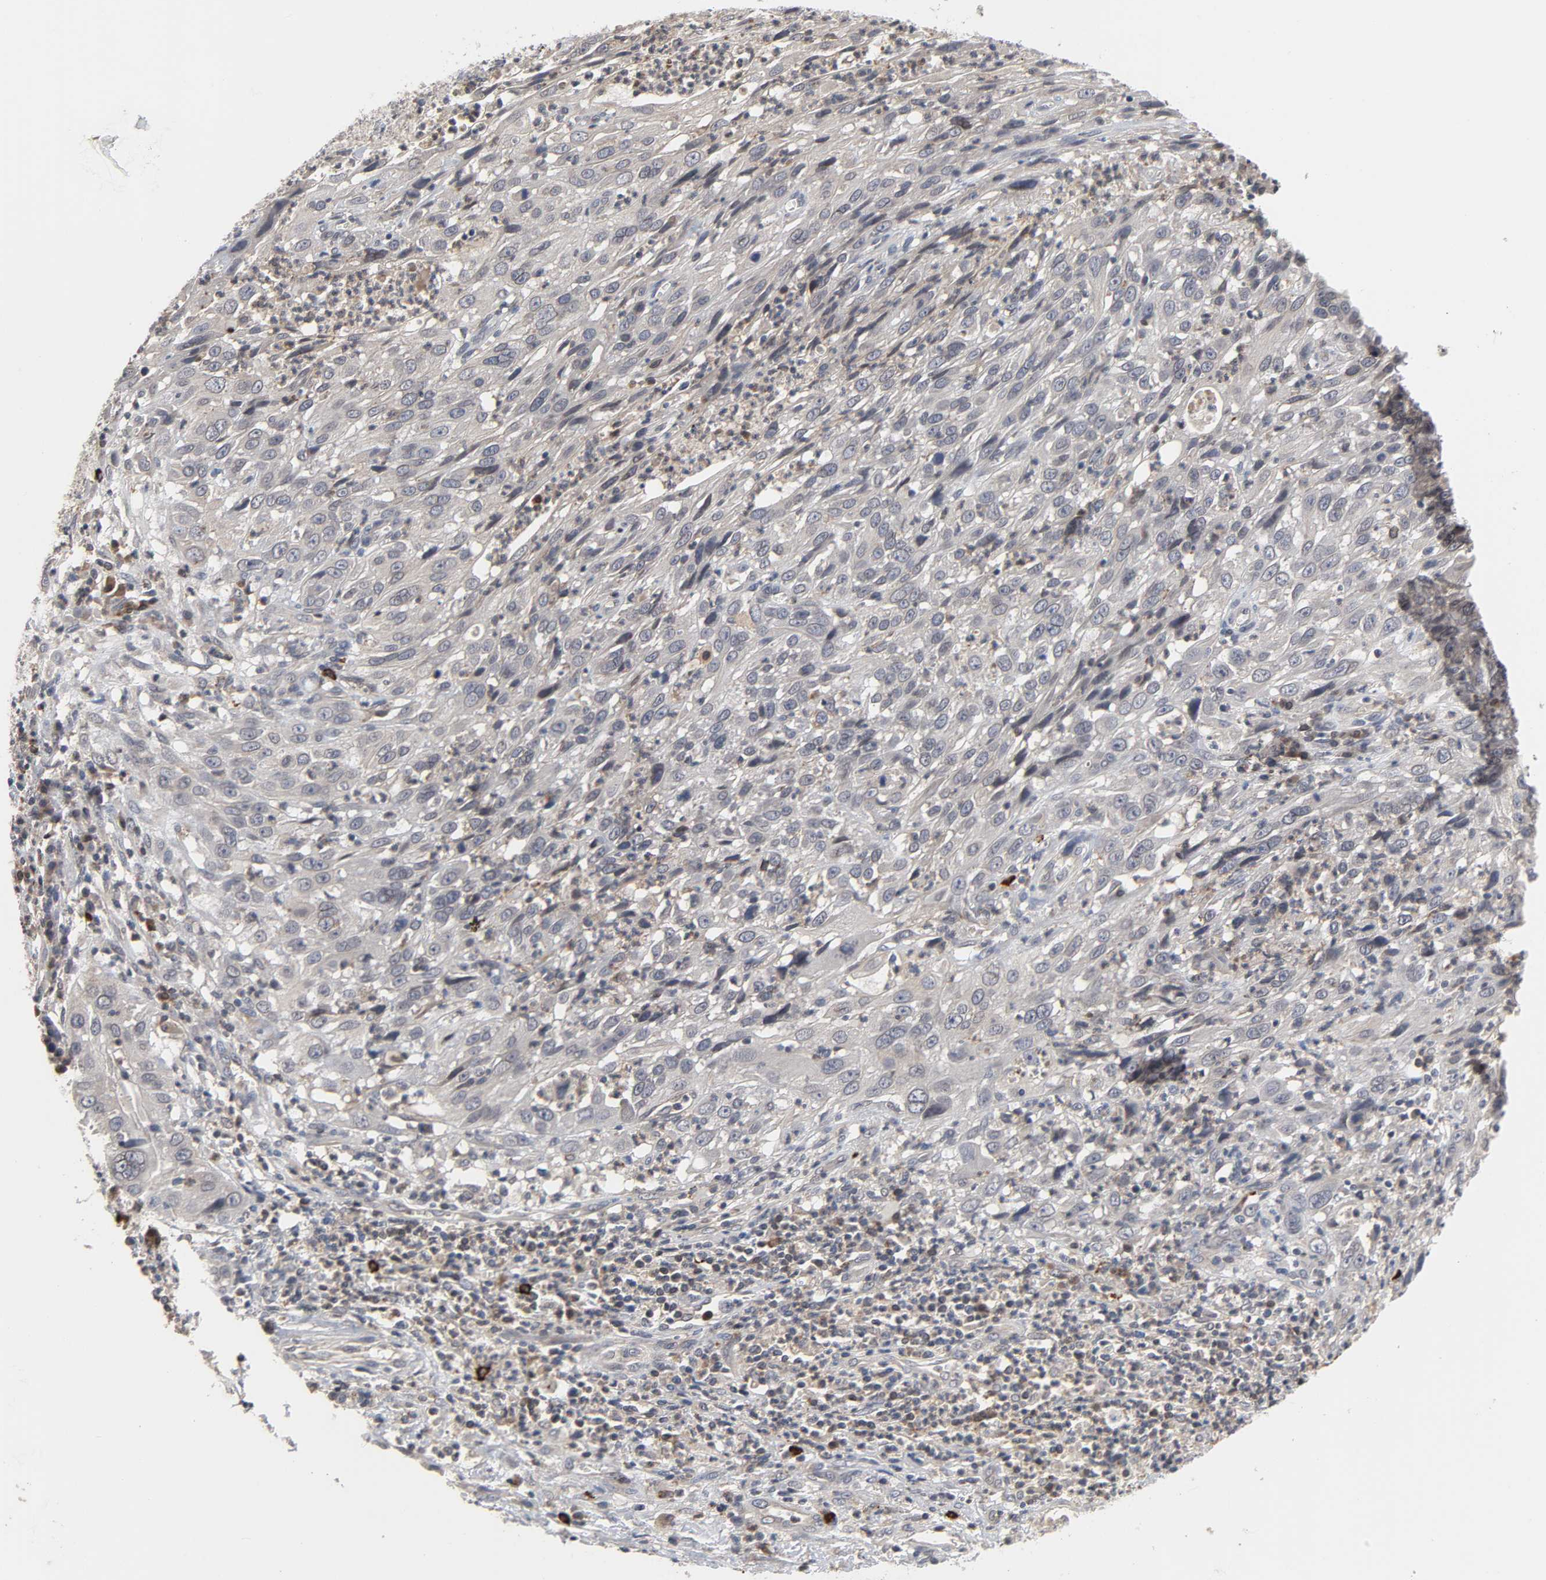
{"staining": {"intensity": "weak", "quantity": "<25%", "location": "cytoplasmic/membranous"}, "tissue": "cervical cancer", "cell_type": "Tumor cells", "image_type": "cancer", "snomed": [{"axis": "morphology", "description": "Squamous cell carcinoma, NOS"}, {"axis": "topography", "description": "Cervix"}], "caption": "DAB (3,3'-diaminobenzidine) immunohistochemical staining of squamous cell carcinoma (cervical) reveals no significant expression in tumor cells.", "gene": "CCDC175", "patient": {"sex": "female", "age": 32}}